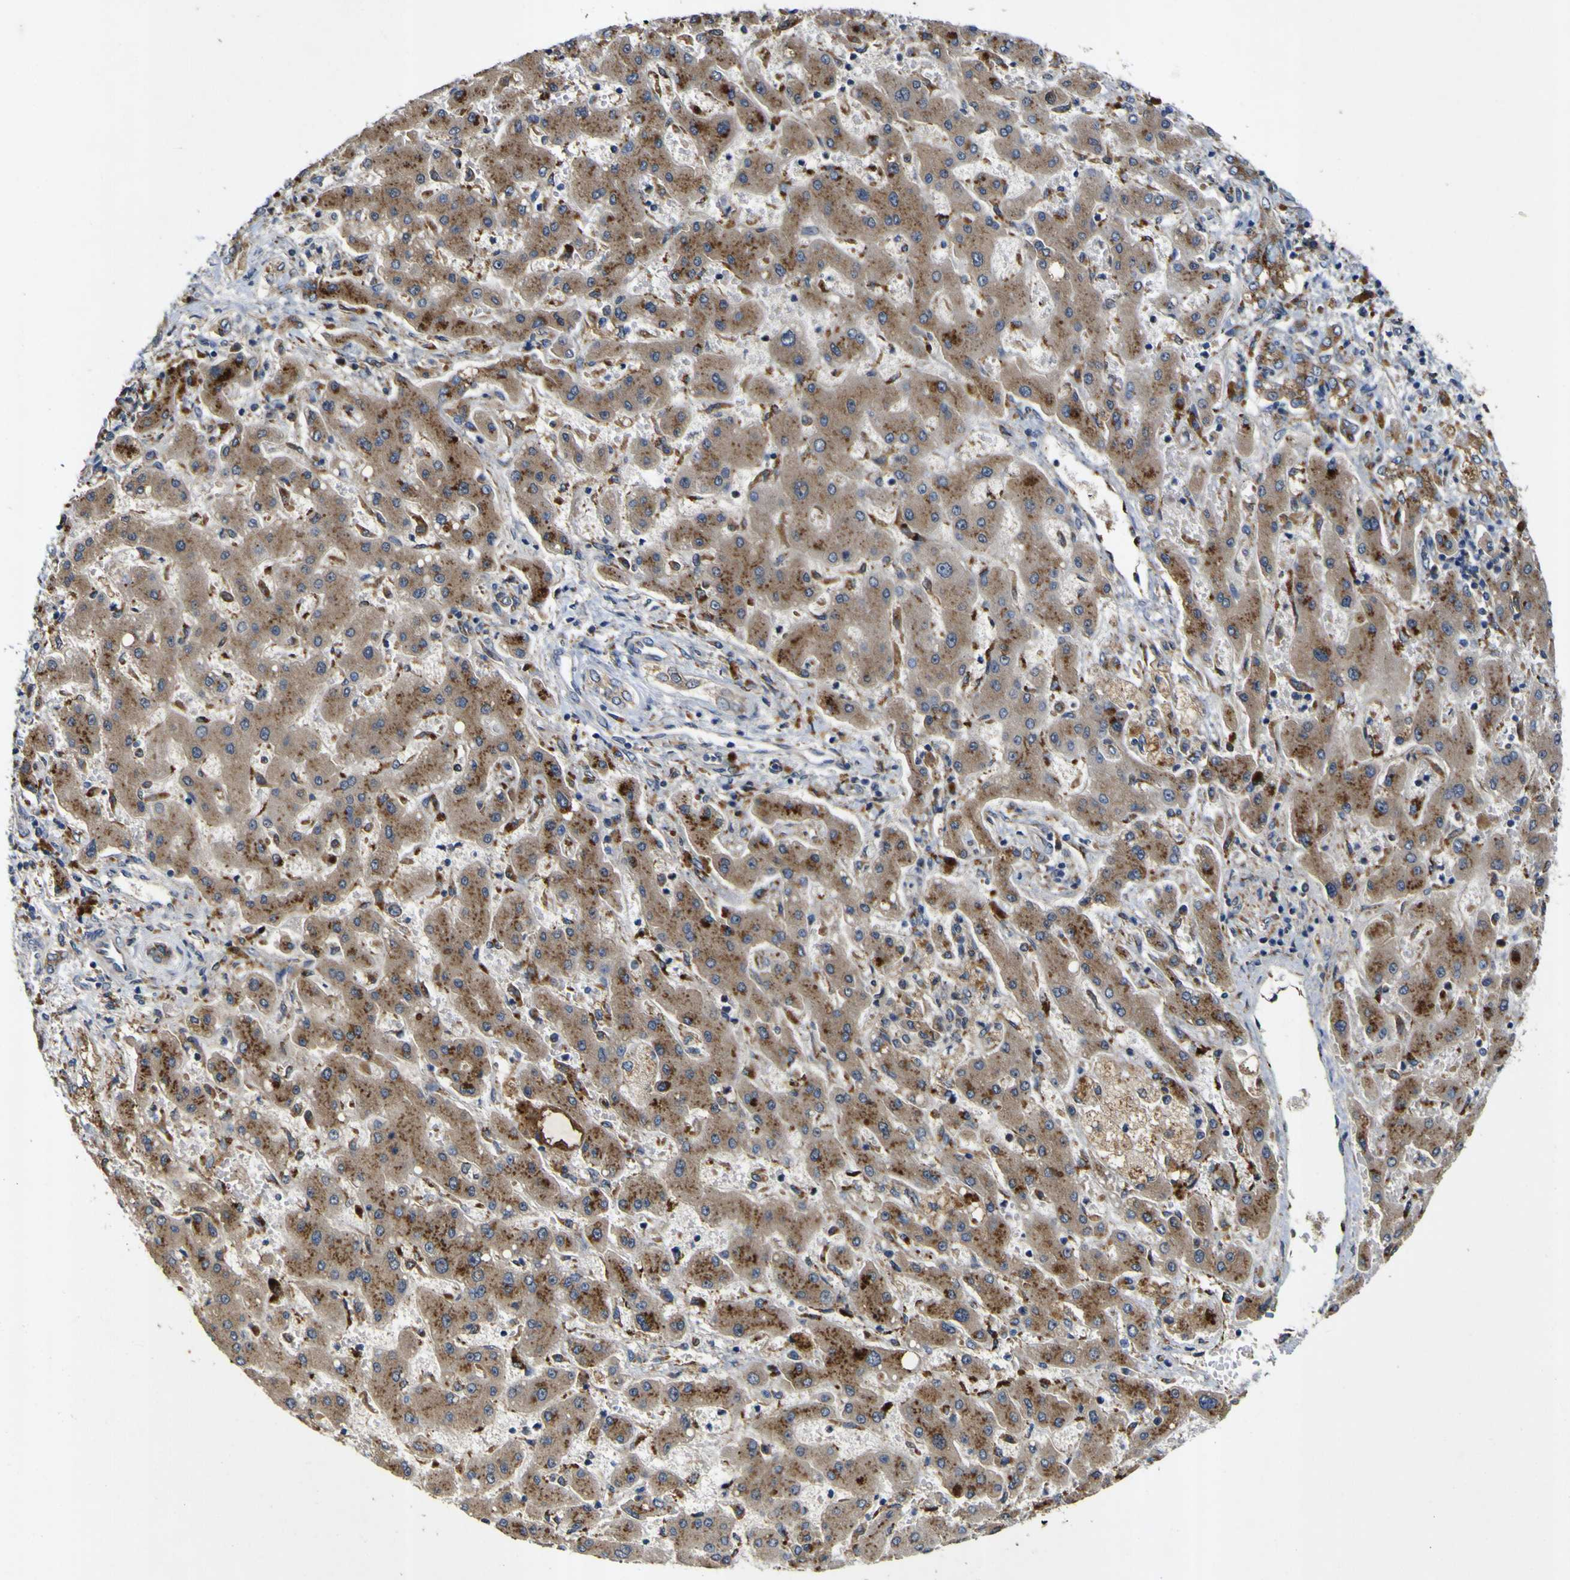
{"staining": {"intensity": "moderate", "quantity": ">75%", "location": "cytoplasmic/membranous"}, "tissue": "liver cancer", "cell_type": "Tumor cells", "image_type": "cancer", "snomed": [{"axis": "morphology", "description": "Cholangiocarcinoma"}, {"axis": "topography", "description": "Liver"}], "caption": "Immunohistochemical staining of liver cholangiocarcinoma shows medium levels of moderate cytoplasmic/membranous protein staining in approximately >75% of tumor cells. Using DAB (3,3'-diaminobenzidine) (brown) and hematoxylin (blue) stains, captured at high magnification using brightfield microscopy.", "gene": "COA1", "patient": {"sex": "male", "age": 50}}